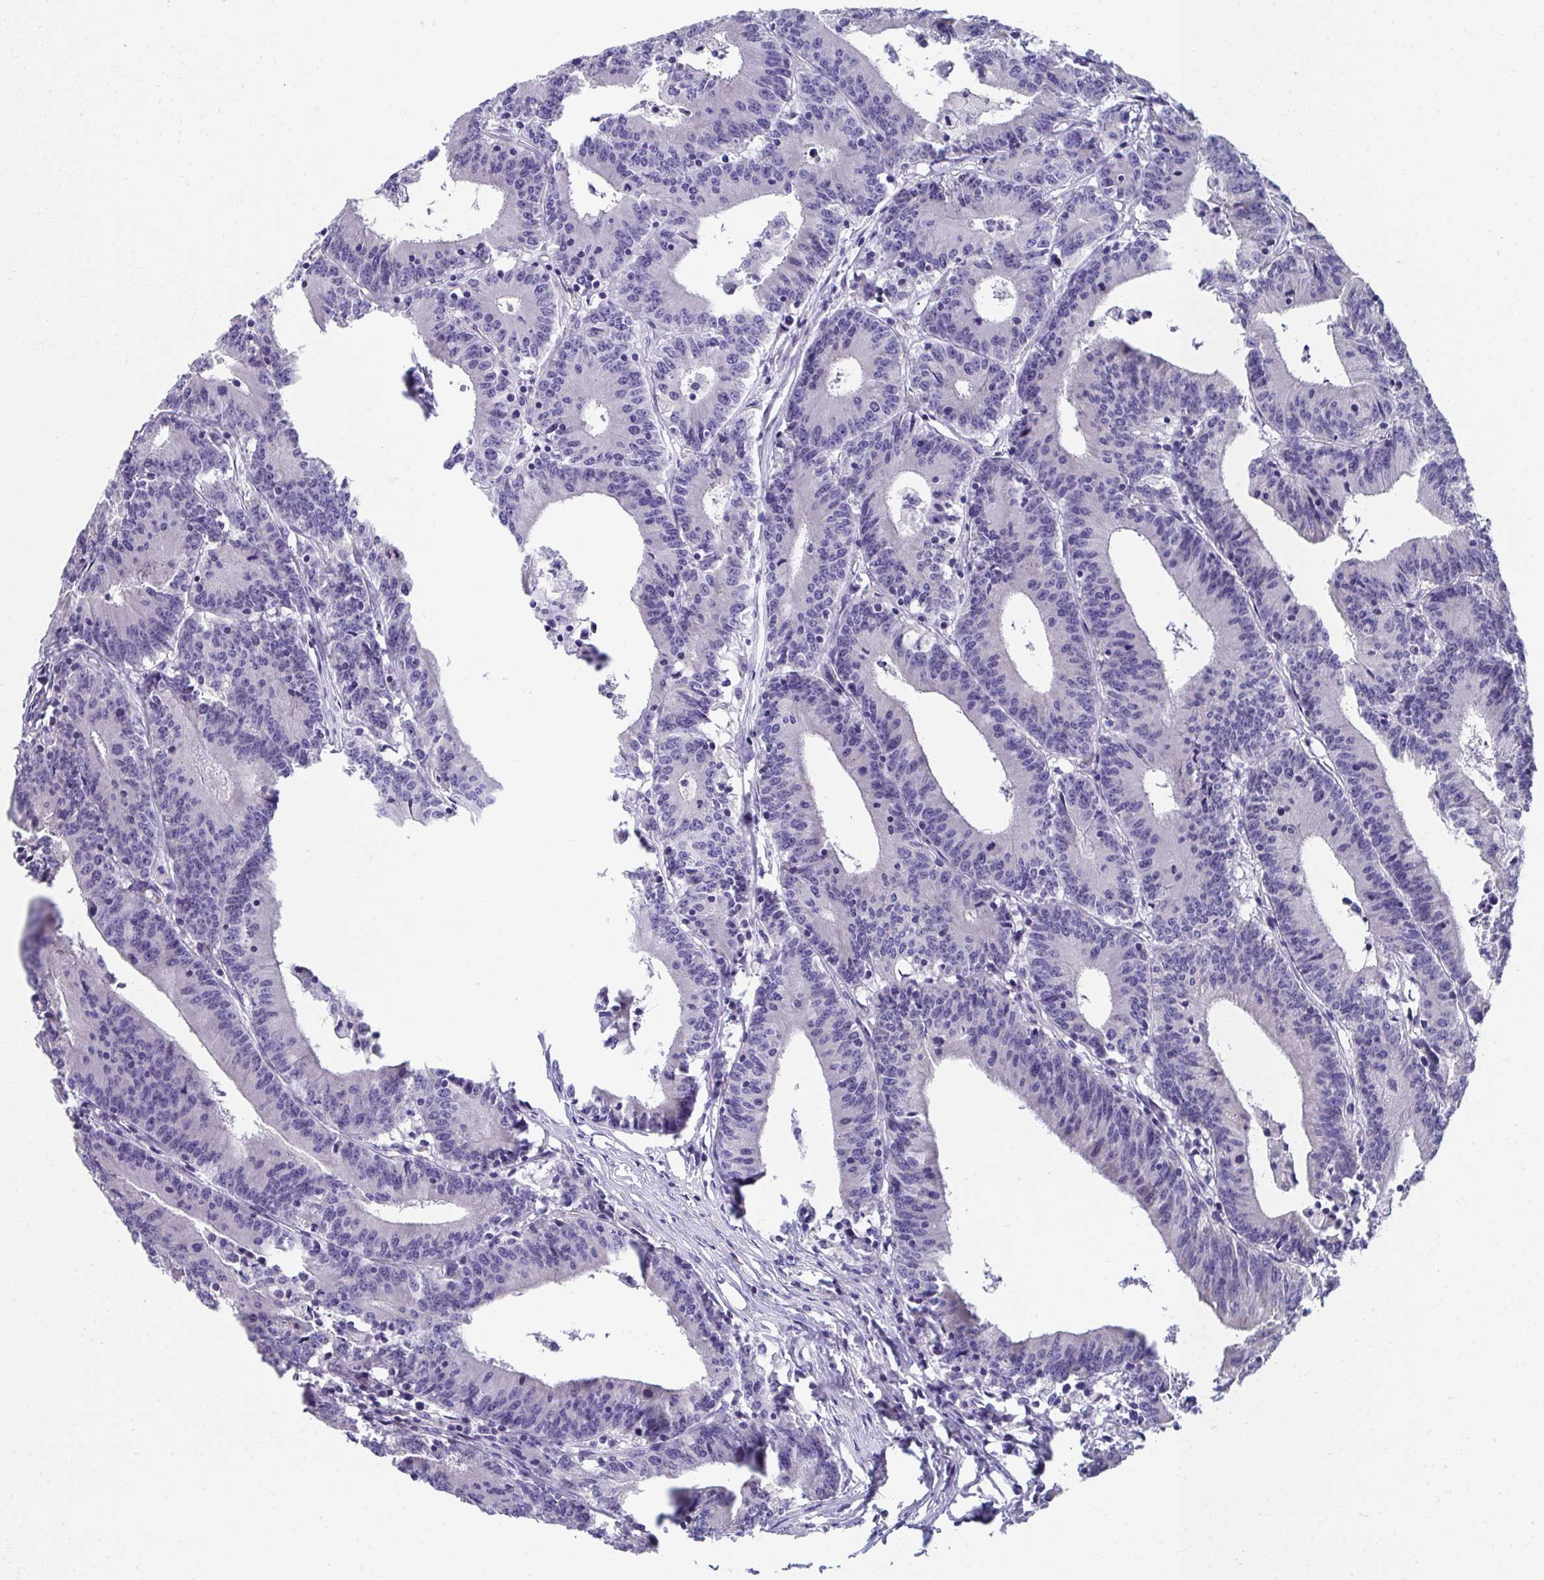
{"staining": {"intensity": "negative", "quantity": "none", "location": "none"}, "tissue": "colorectal cancer", "cell_type": "Tumor cells", "image_type": "cancer", "snomed": [{"axis": "morphology", "description": "Adenocarcinoma, NOS"}, {"axis": "topography", "description": "Colon"}], "caption": "Tumor cells are negative for brown protein staining in colorectal cancer (adenocarcinoma).", "gene": "TMPRSS2", "patient": {"sex": "female", "age": 78}}